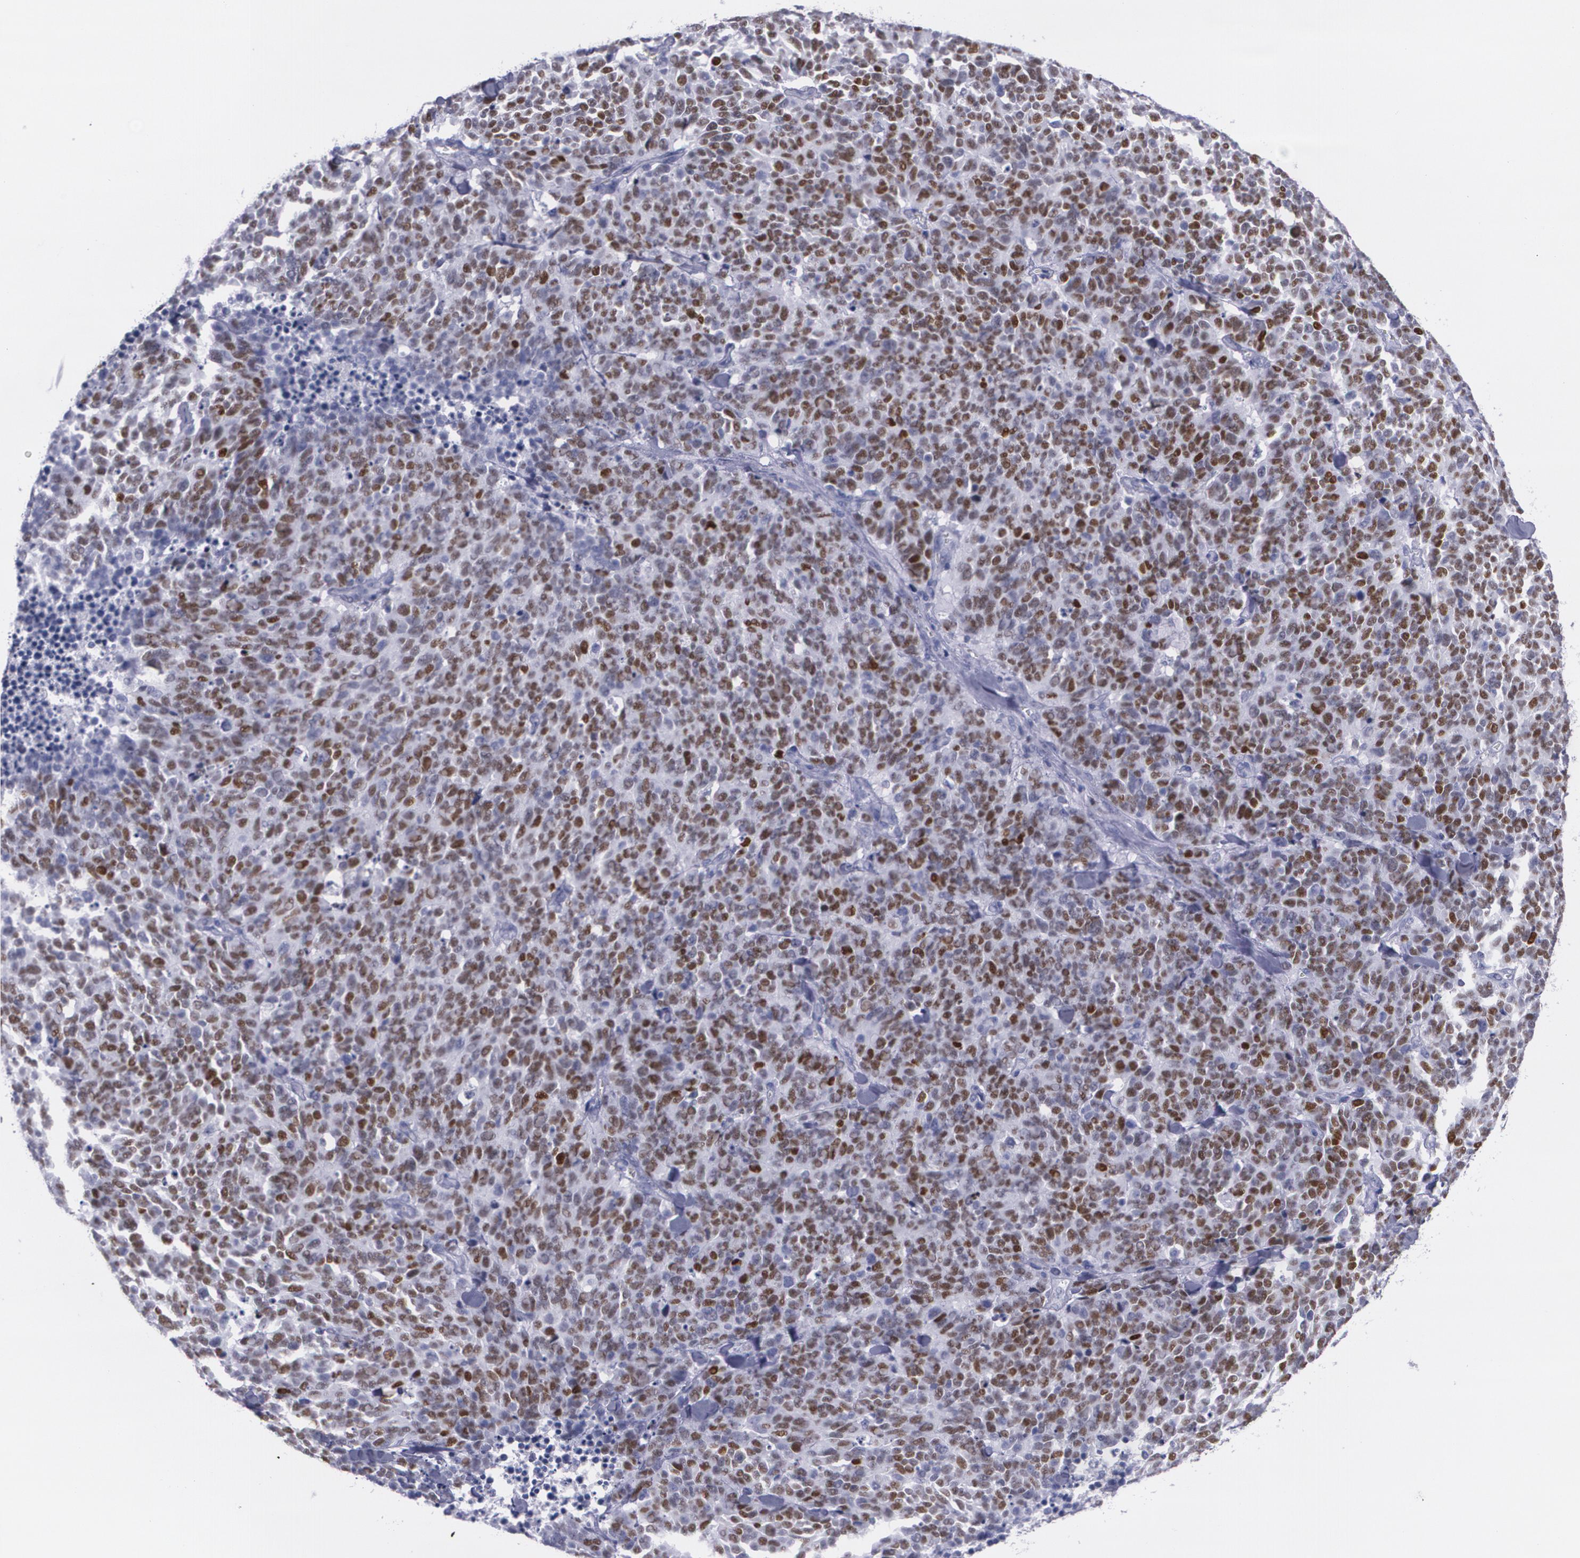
{"staining": {"intensity": "moderate", "quantity": ">75%", "location": "nuclear"}, "tissue": "lung cancer", "cell_type": "Tumor cells", "image_type": "cancer", "snomed": [{"axis": "morphology", "description": "Neoplasm, malignant, NOS"}, {"axis": "topography", "description": "Lung"}], "caption": "Lung cancer stained with IHC displays moderate nuclear expression in about >75% of tumor cells. Ihc stains the protein of interest in brown and the nuclei are stained blue.", "gene": "TP53", "patient": {"sex": "female", "age": 58}}